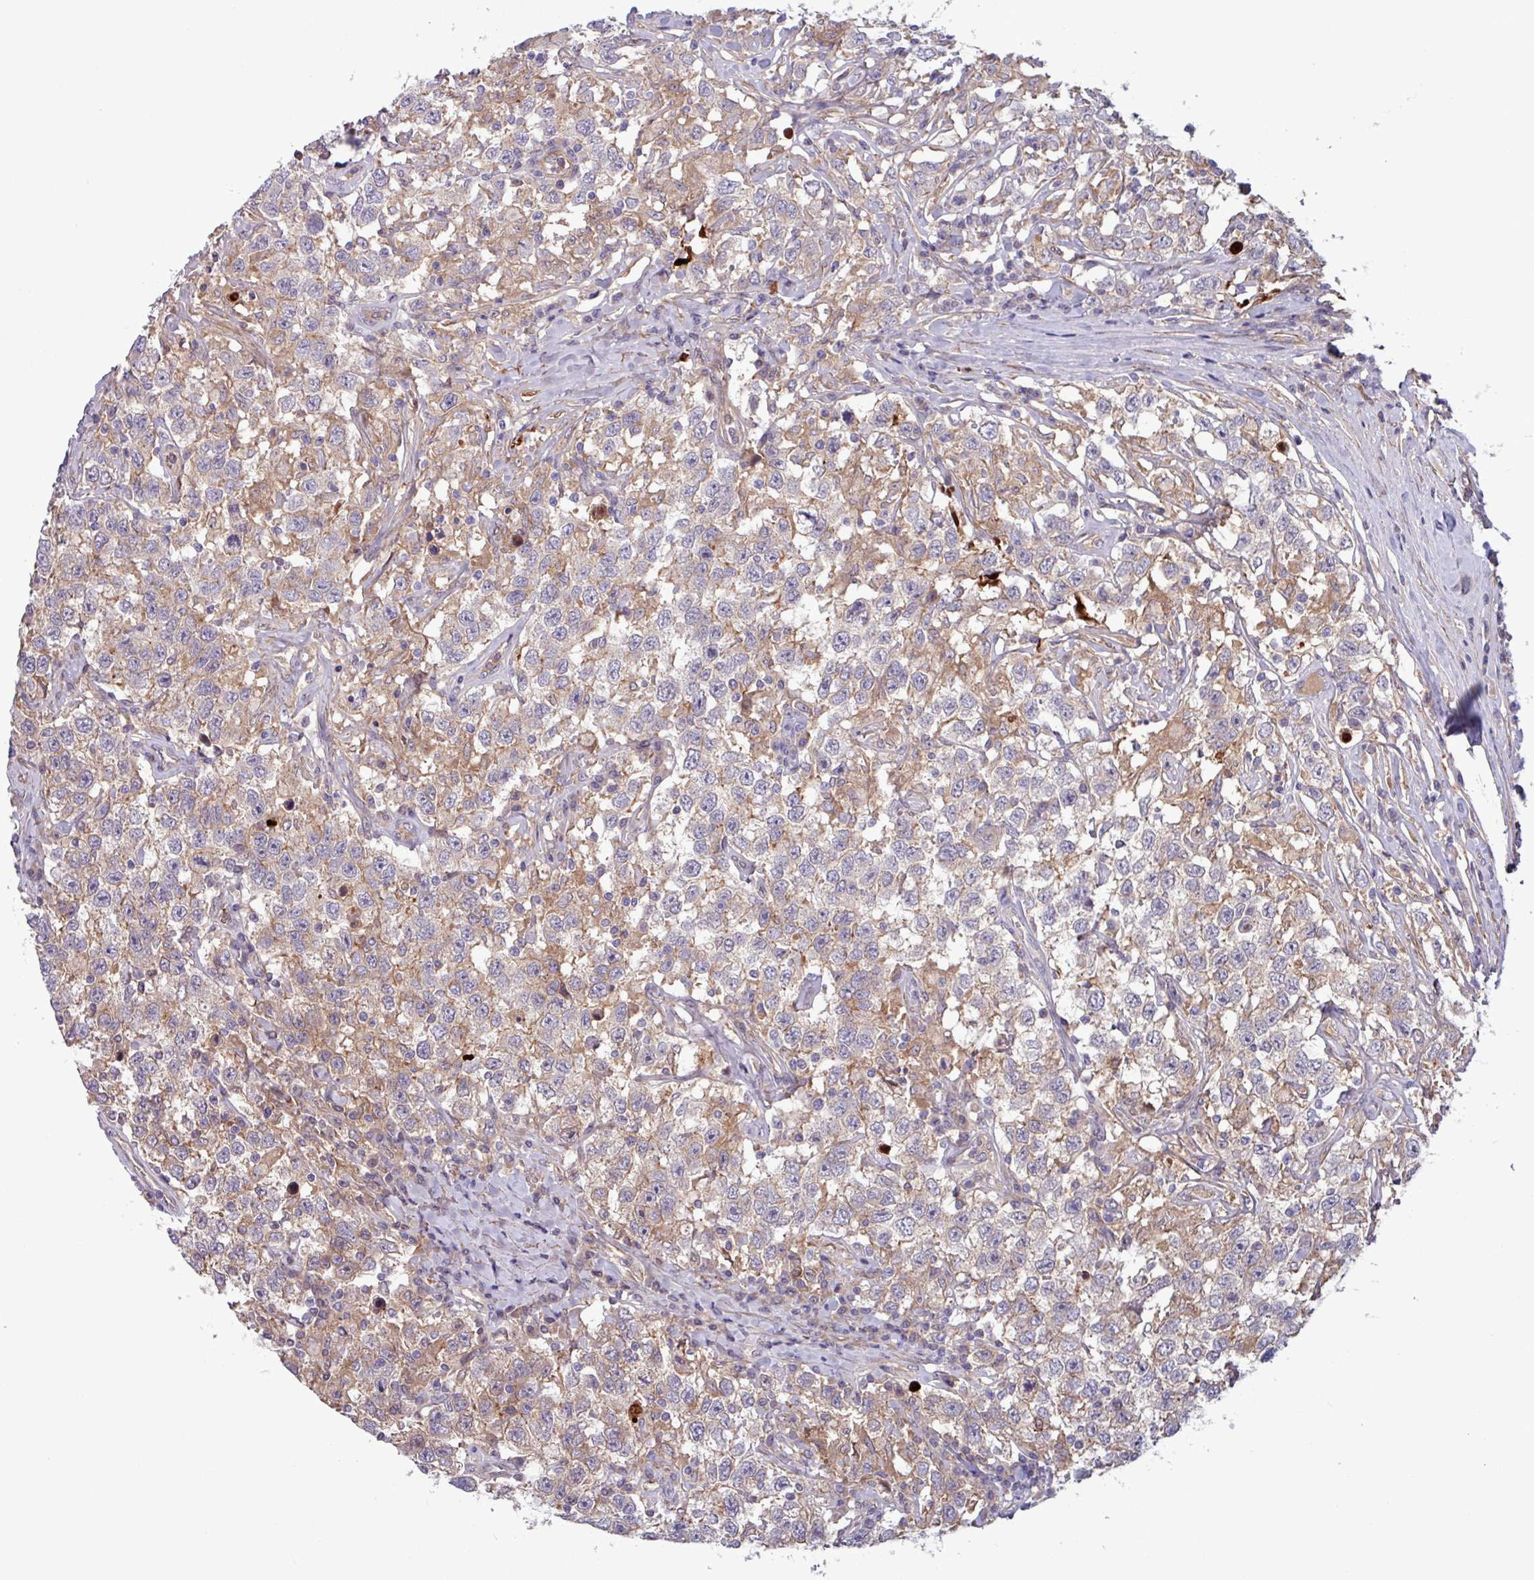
{"staining": {"intensity": "weak", "quantity": "25%-75%", "location": "cytoplasmic/membranous"}, "tissue": "testis cancer", "cell_type": "Tumor cells", "image_type": "cancer", "snomed": [{"axis": "morphology", "description": "Seminoma, NOS"}, {"axis": "topography", "description": "Testis"}], "caption": "Seminoma (testis) stained with a brown dye displays weak cytoplasmic/membranous positive positivity in about 25%-75% of tumor cells.", "gene": "PCED1A", "patient": {"sex": "male", "age": 41}}